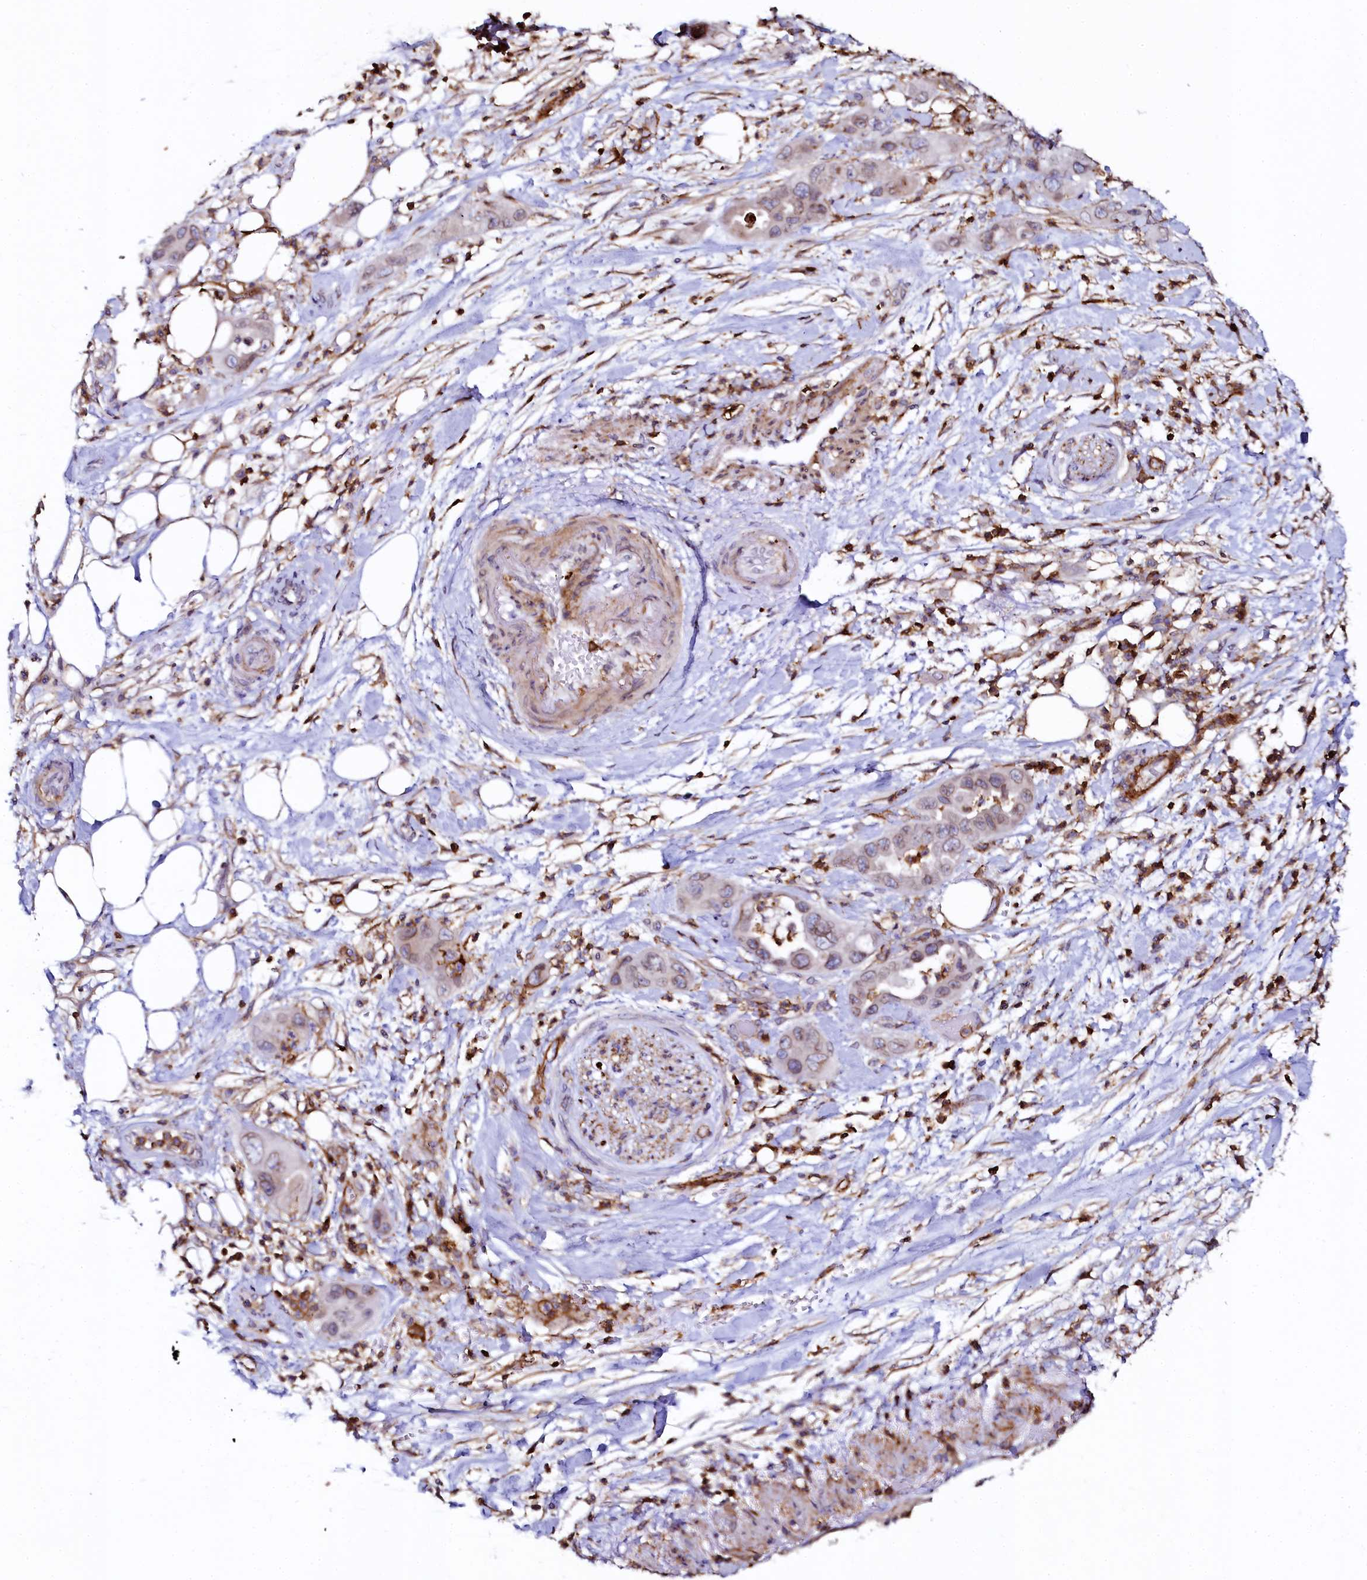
{"staining": {"intensity": "weak", "quantity": "25%-75%", "location": "cytoplasmic/membranous,nuclear"}, "tissue": "pancreatic cancer", "cell_type": "Tumor cells", "image_type": "cancer", "snomed": [{"axis": "morphology", "description": "Adenocarcinoma, NOS"}, {"axis": "topography", "description": "Pancreas"}], "caption": "Adenocarcinoma (pancreatic) was stained to show a protein in brown. There is low levels of weak cytoplasmic/membranous and nuclear expression in approximately 25%-75% of tumor cells.", "gene": "AAAS", "patient": {"sex": "female", "age": 71}}